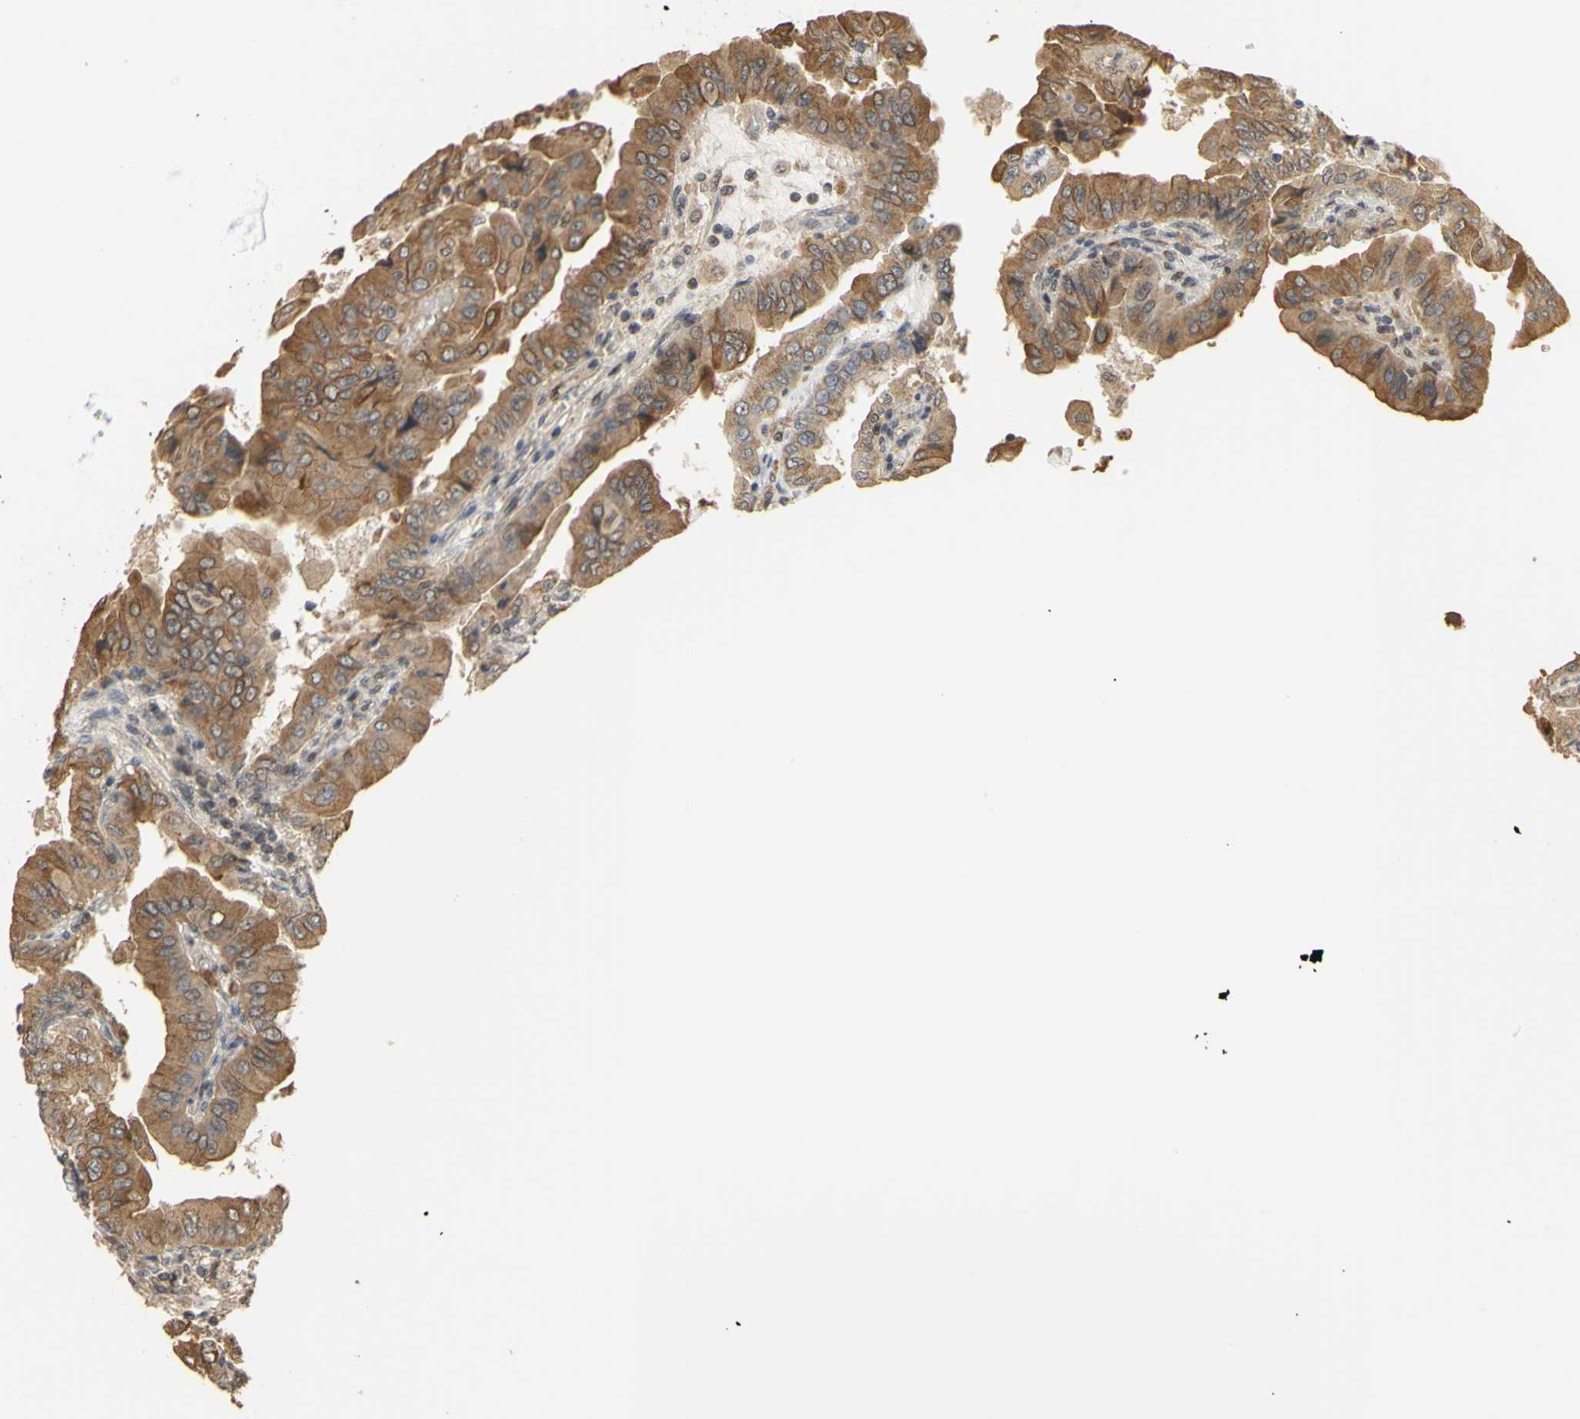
{"staining": {"intensity": "moderate", "quantity": ">75%", "location": "cytoplasmic/membranous"}, "tissue": "thyroid cancer", "cell_type": "Tumor cells", "image_type": "cancer", "snomed": [{"axis": "morphology", "description": "Papillary adenocarcinoma, NOS"}, {"axis": "topography", "description": "Thyroid gland"}], "caption": "This is an image of immunohistochemistry staining of thyroid cancer, which shows moderate expression in the cytoplasmic/membranous of tumor cells.", "gene": "GTF2E2", "patient": {"sex": "male", "age": 33}}